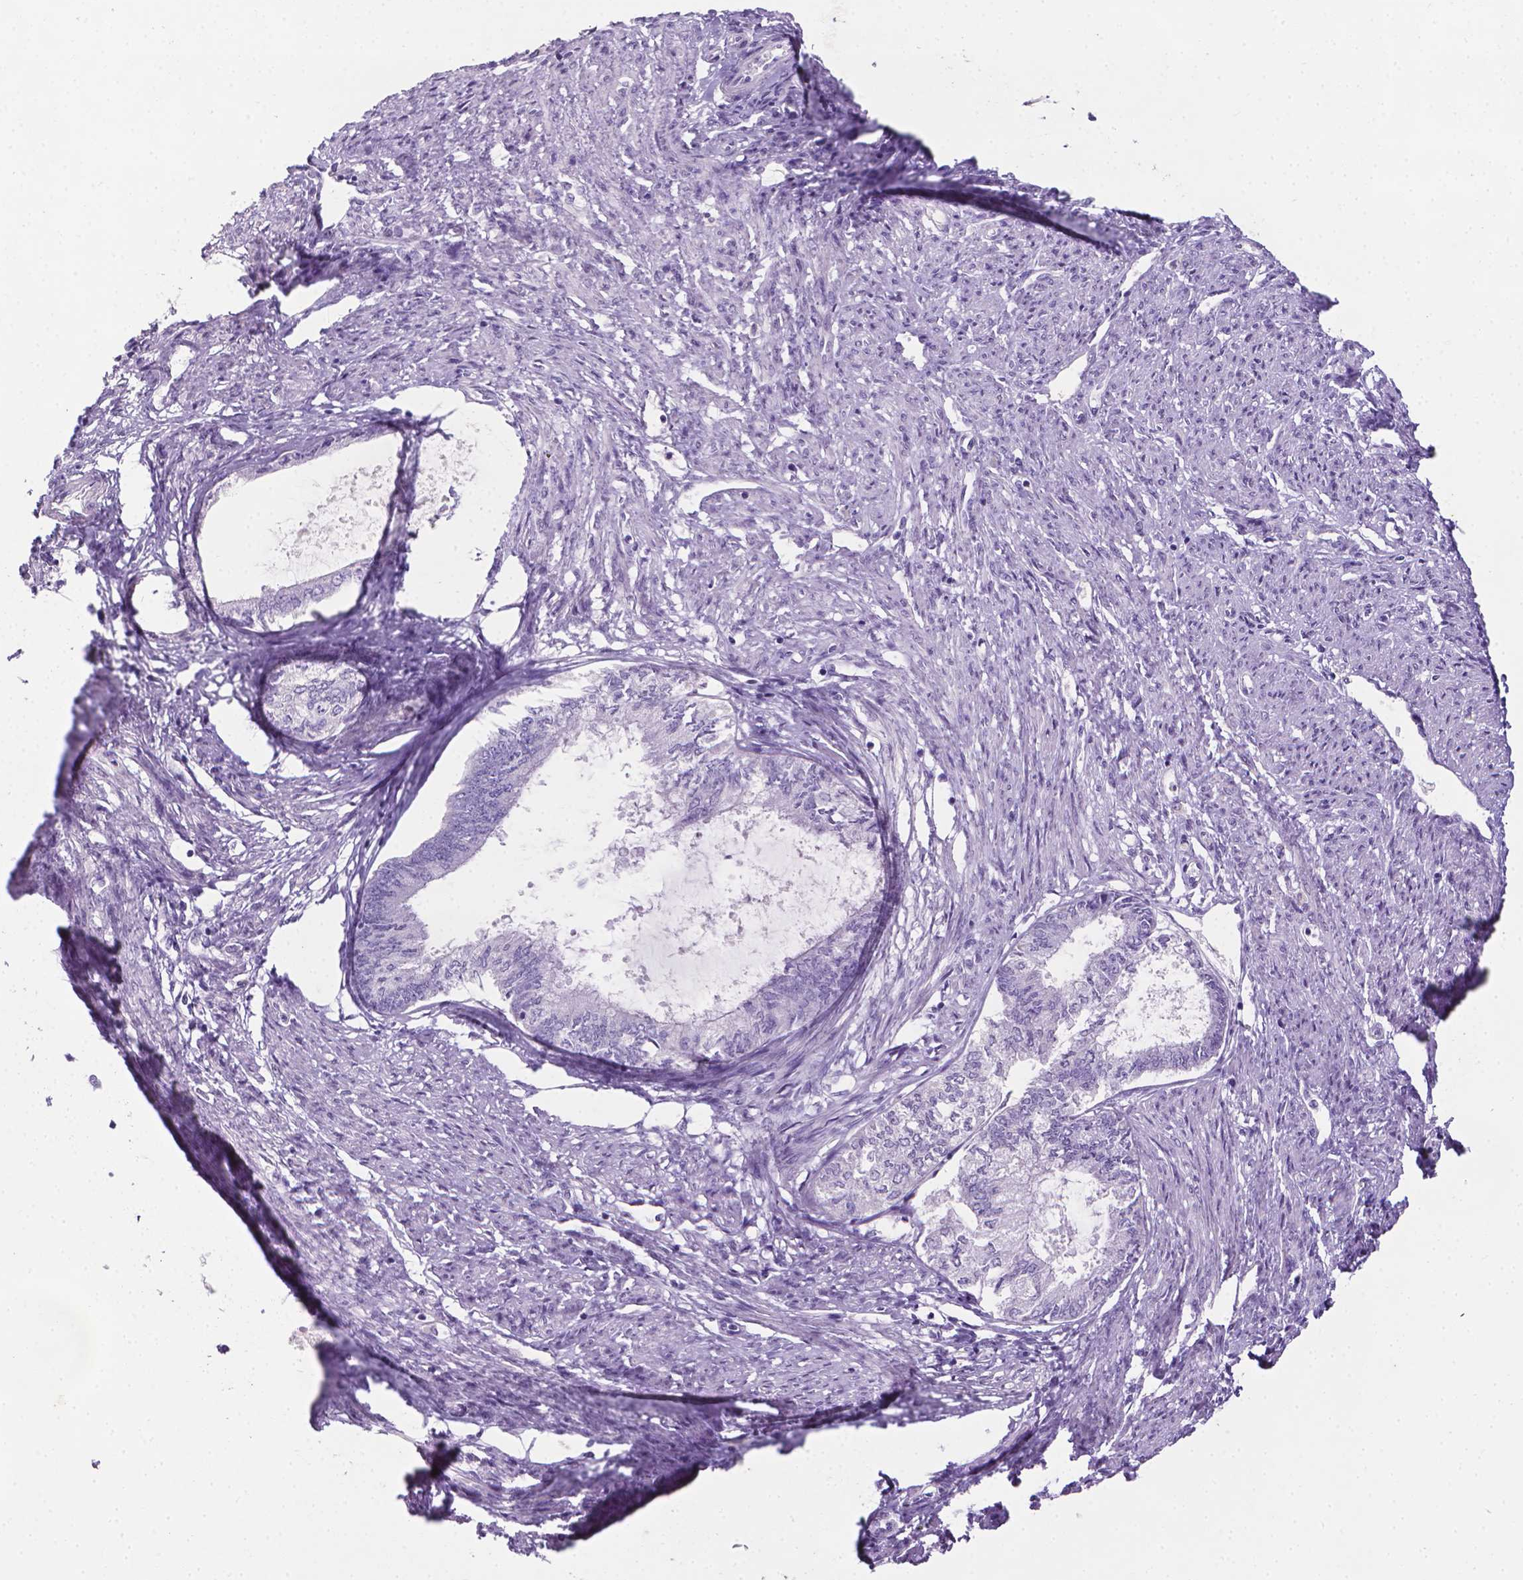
{"staining": {"intensity": "negative", "quantity": "none", "location": "none"}, "tissue": "endometrial cancer", "cell_type": "Tumor cells", "image_type": "cancer", "snomed": [{"axis": "morphology", "description": "Adenocarcinoma, NOS"}, {"axis": "topography", "description": "Endometrium"}], "caption": "Human adenocarcinoma (endometrial) stained for a protein using immunohistochemistry displays no expression in tumor cells.", "gene": "XPNPEP2", "patient": {"sex": "female", "age": 86}}